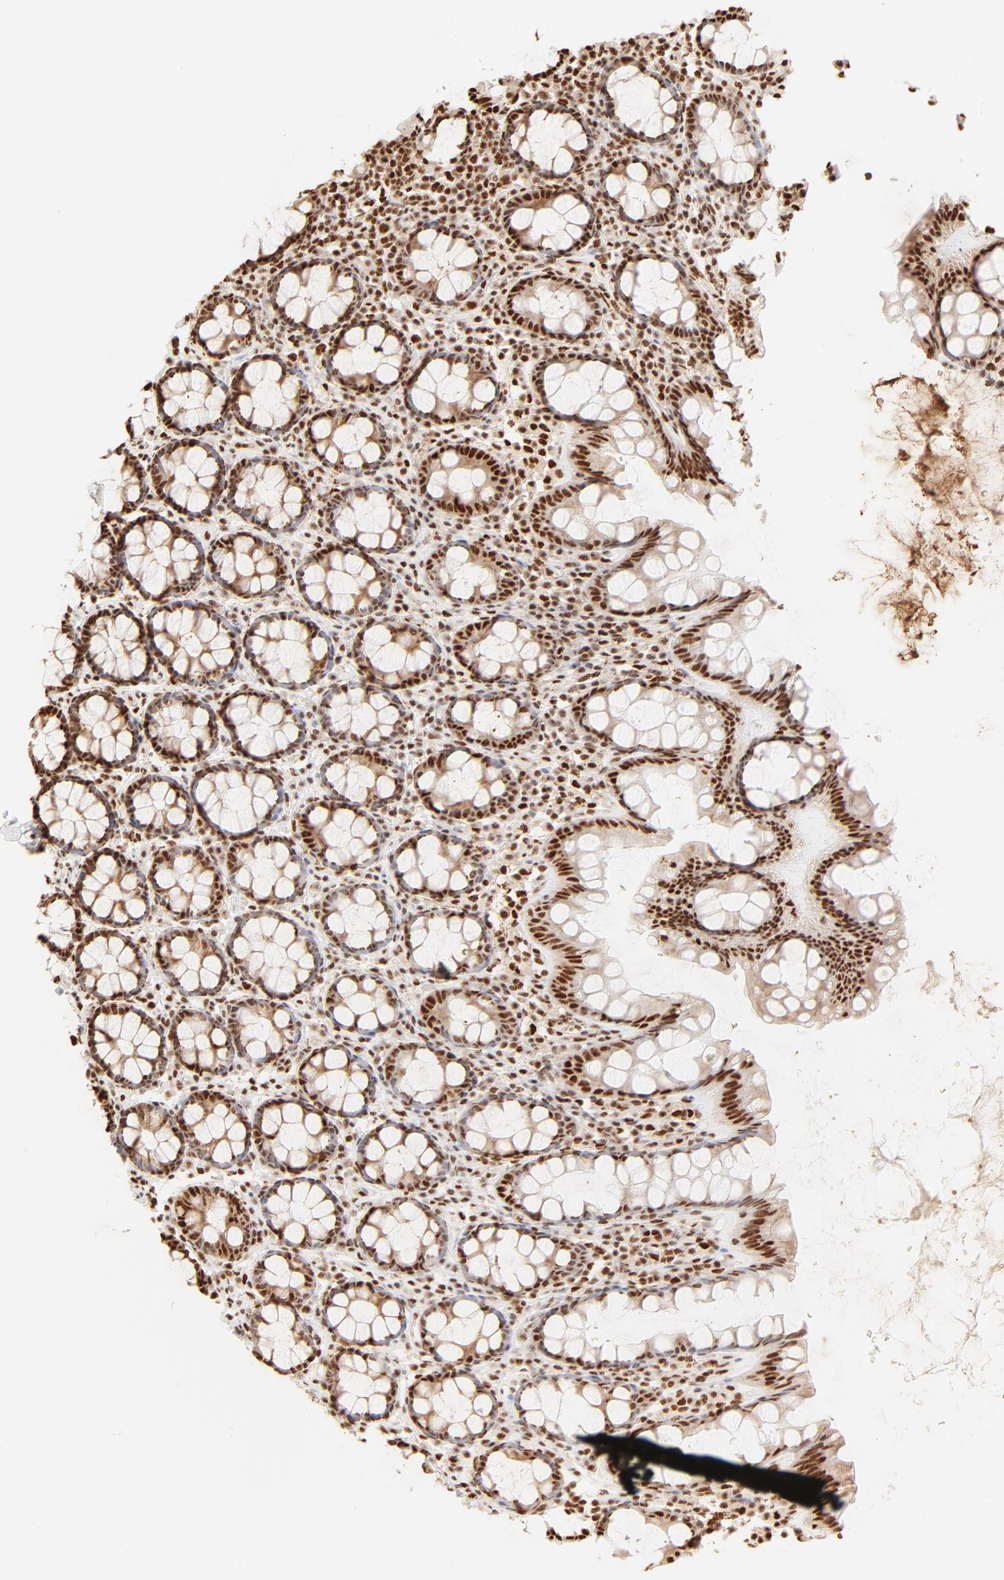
{"staining": {"intensity": "strong", "quantity": ">75%", "location": "nuclear"}, "tissue": "rectum", "cell_type": "Glandular cells", "image_type": "normal", "snomed": [{"axis": "morphology", "description": "Normal tissue, NOS"}, {"axis": "topography", "description": "Rectum"}], "caption": "High-power microscopy captured an immunohistochemistry (IHC) photomicrograph of normal rectum, revealing strong nuclear staining in about >75% of glandular cells. (brown staining indicates protein expression, while blue staining denotes nuclei).", "gene": "FAM50A", "patient": {"sex": "male", "age": 92}}